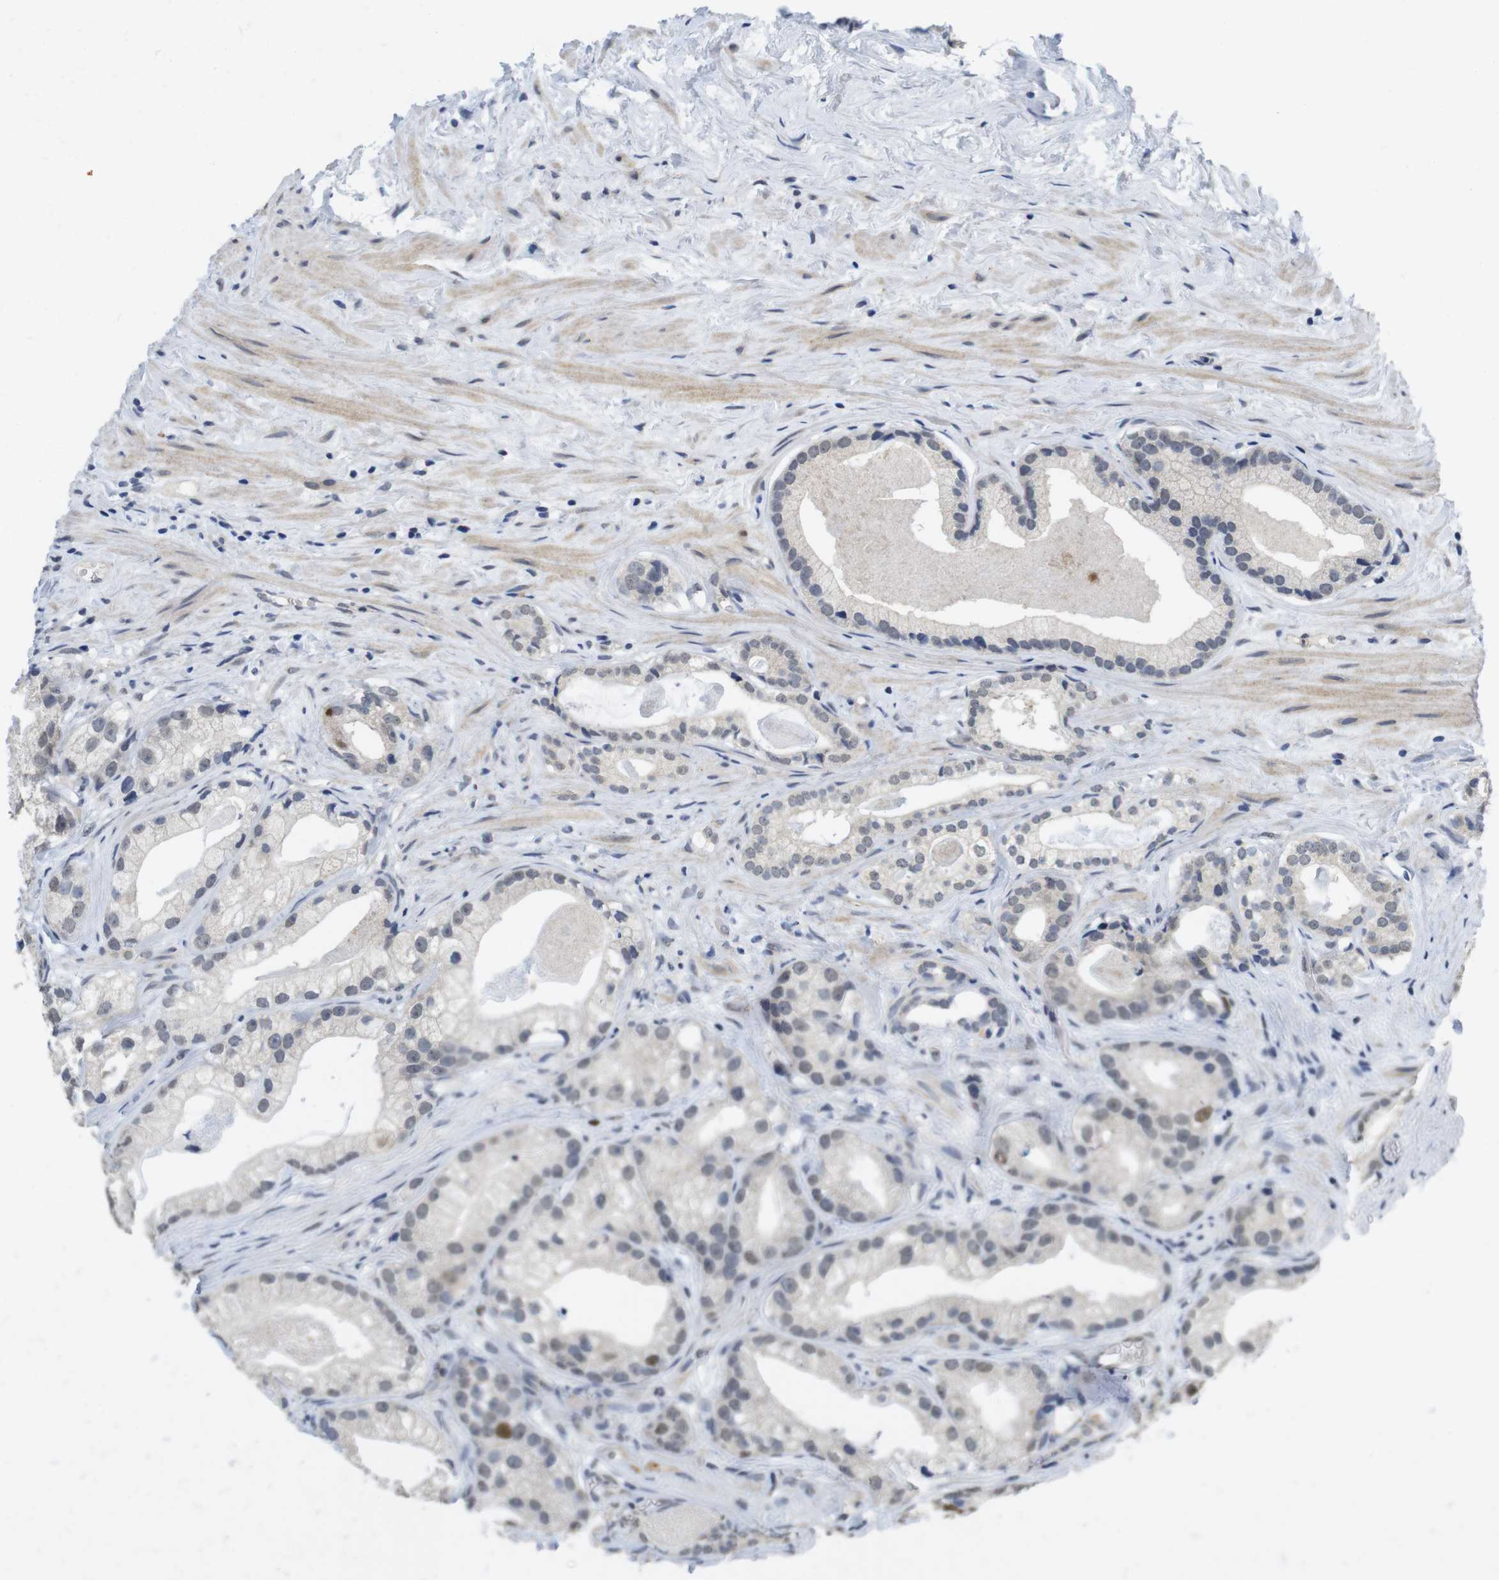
{"staining": {"intensity": "moderate", "quantity": "<25%", "location": "nuclear"}, "tissue": "prostate cancer", "cell_type": "Tumor cells", "image_type": "cancer", "snomed": [{"axis": "morphology", "description": "Adenocarcinoma, Low grade"}, {"axis": "topography", "description": "Prostate"}], "caption": "Prostate low-grade adenocarcinoma stained with immunohistochemistry displays moderate nuclear expression in approximately <25% of tumor cells.", "gene": "SKP2", "patient": {"sex": "male", "age": 59}}